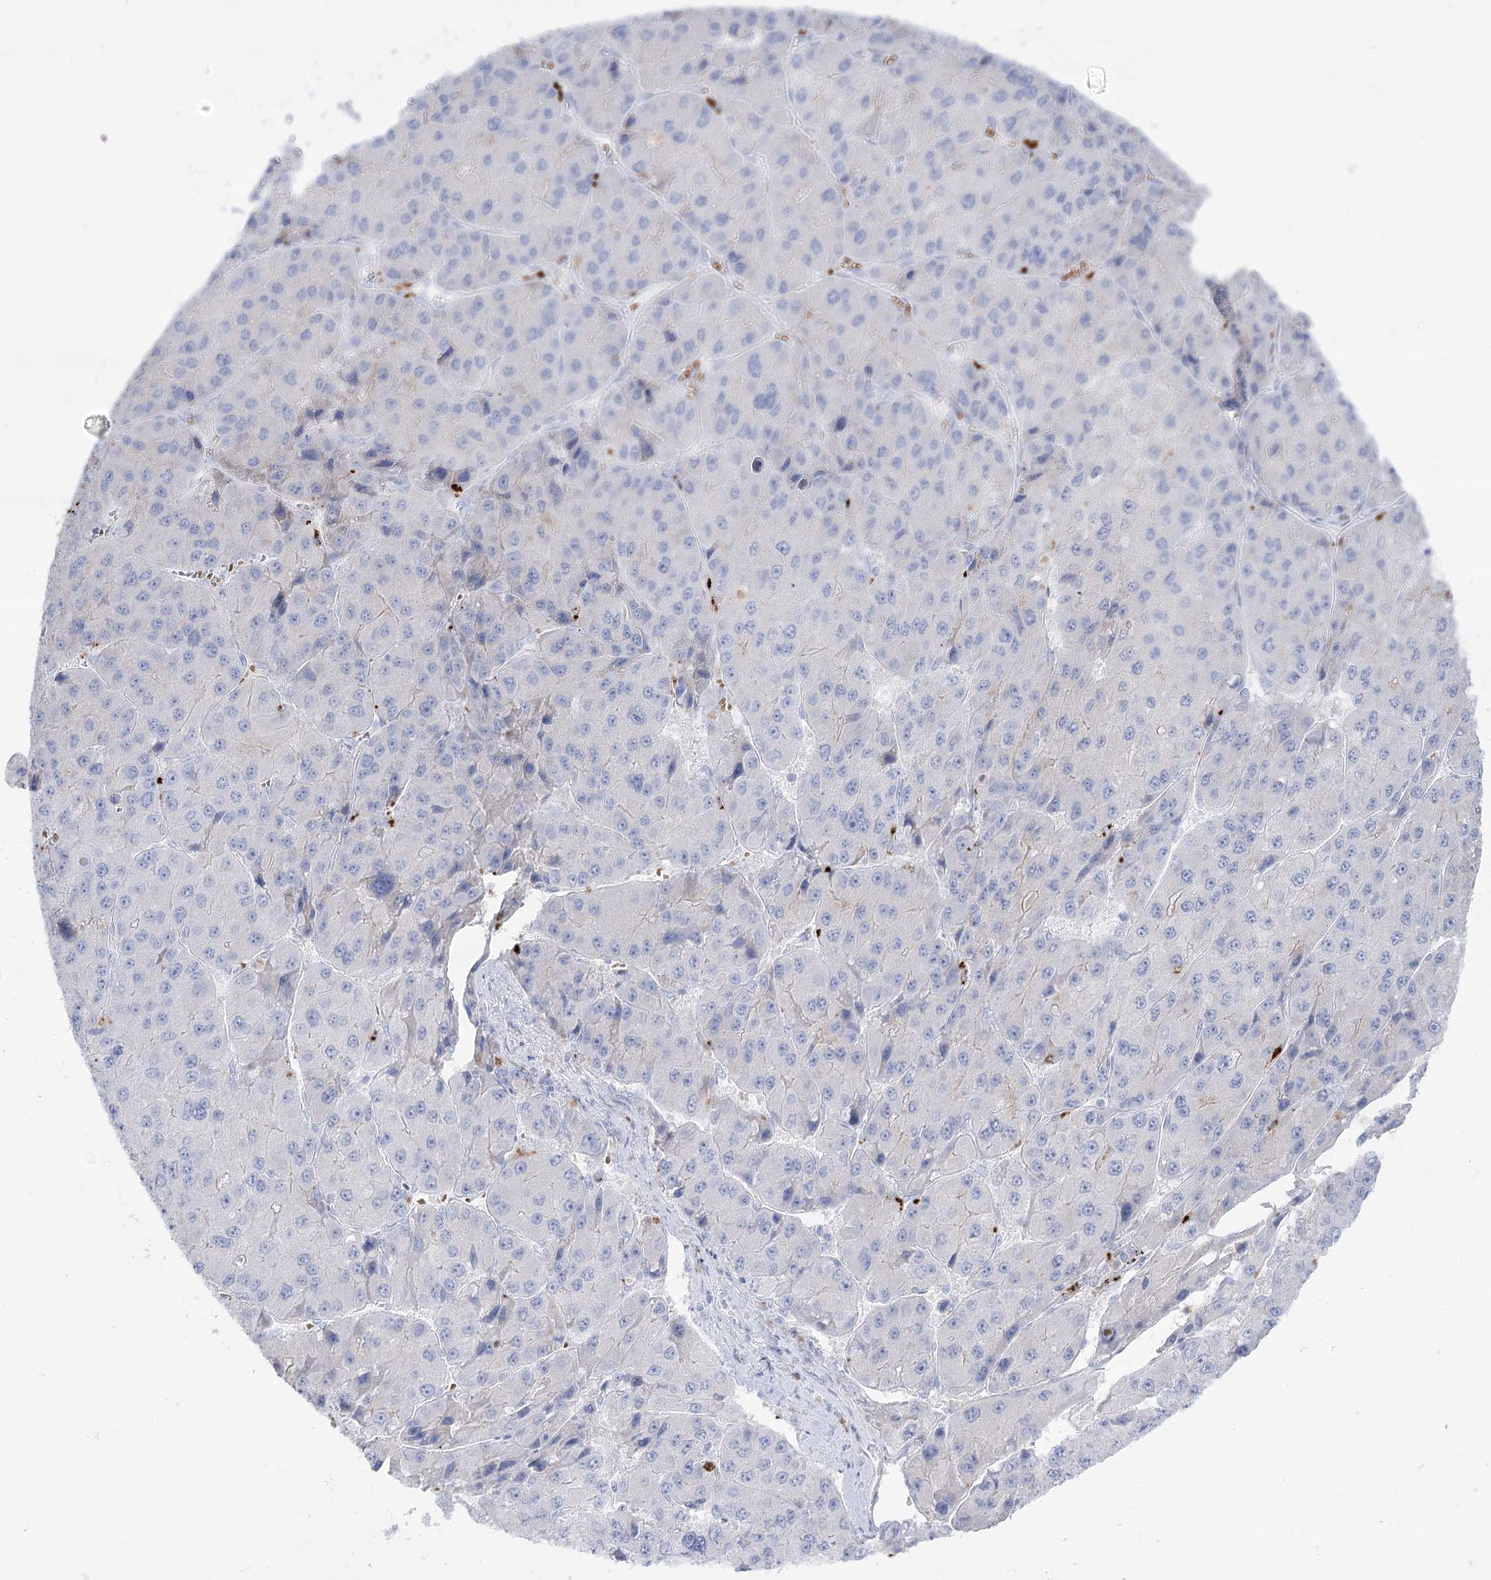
{"staining": {"intensity": "negative", "quantity": "none", "location": "none"}, "tissue": "liver cancer", "cell_type": "Tumor cells", "image_type": "cancer", "snomed": [{"axis": "morphology", "description": "Carcinoma, Hepatocellular, NOS"}, {"axis": "topography", "description": "Liver"}], "caption": "Immunohistochemistry (IHC) histopathology image of human liver cancer stained for a protein (brown), which exhibits no staining in tumor cells.", "gene": "SIAE", "patient": {"sex": "female", "age": 73}}